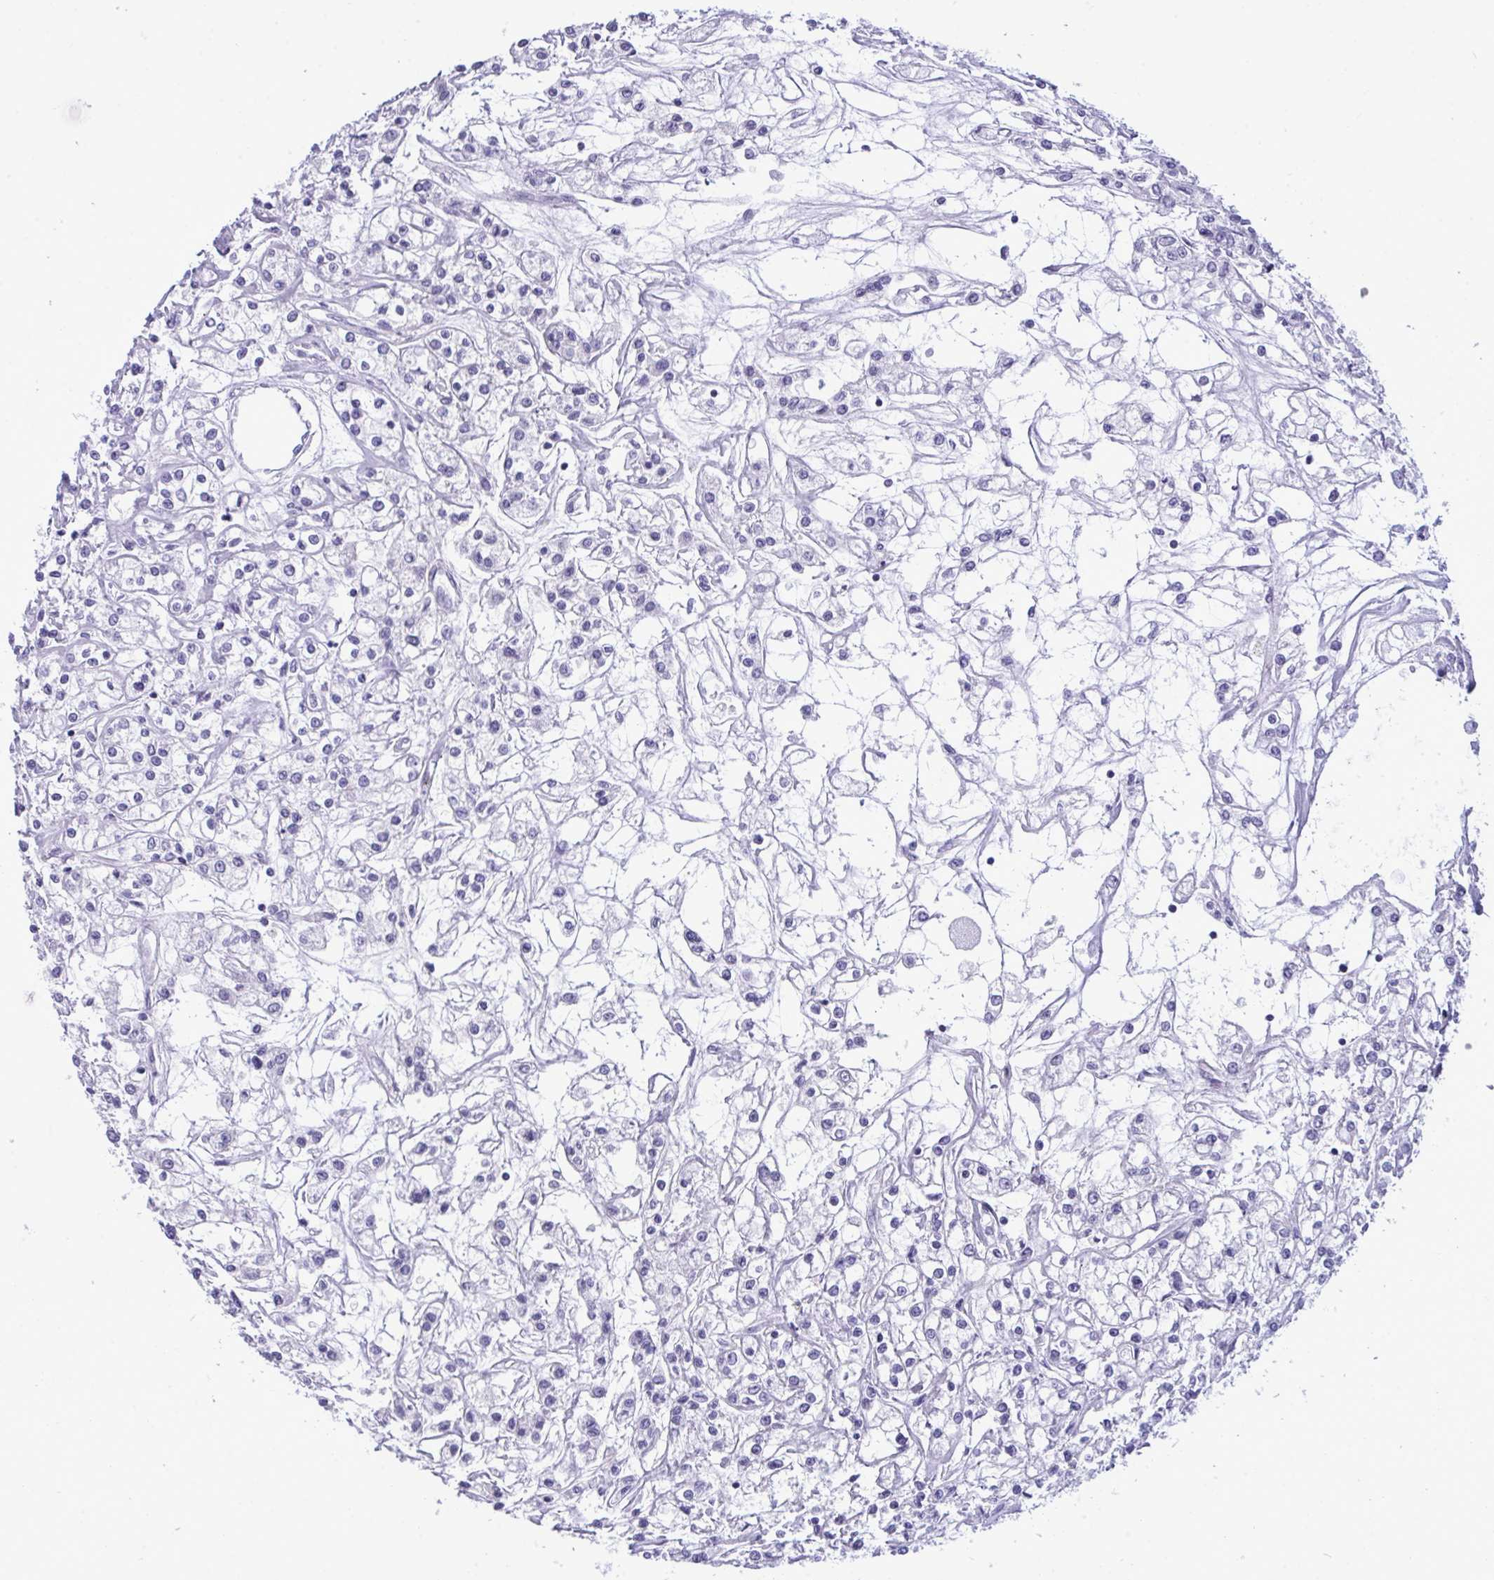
{"staining": {"intensity": "negative", "quantity": "none", "location": "none"}, "tissue": "renal cancer", "cell_type": "Tumor cells", "image_type": "cancer", "snomed": [{"axis": "morphology", "description": "Adenocarcinoma, NOS"}, {"axis": "topography", "description": "Kidney"}], "caption": "High power microscopy micrograph of an immunohistochemistry micrograph of renal adenocarcinoma, revealing no significant staining in tumor cells.", "gene": "MYH10", "patient": {"sex": "female", "age": 59}}